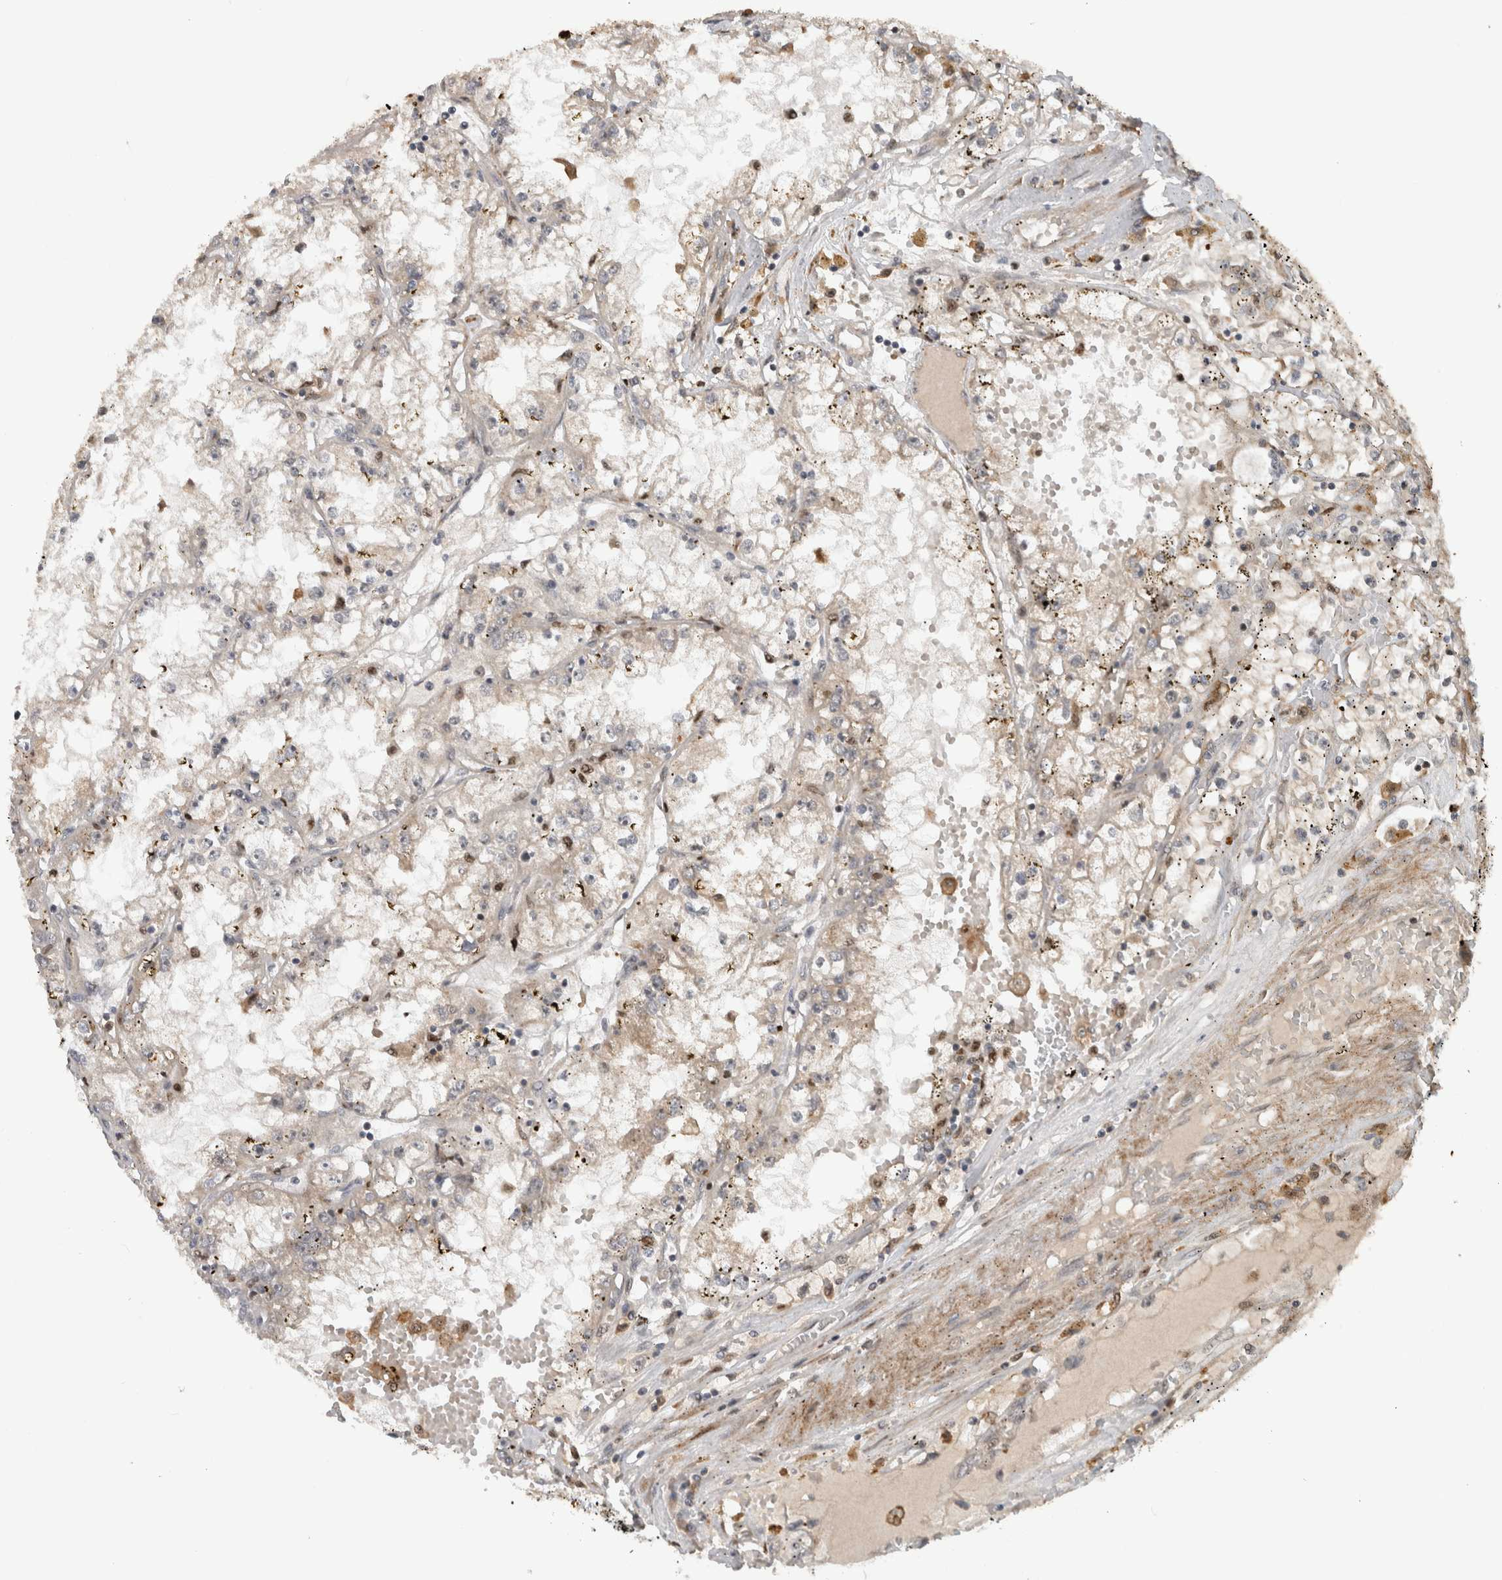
{"staining": {"intensity": "weak", "quantity": "<25%", "location": "cytoplasmic/membranous"}, "tissue": "renal cancer", "cell_type": "Tumor cells", "image_type": "cancer", "snomed": [{"axis": "morphology", "description": "Adenocarcinoma, NOS"}, {"axis": "topography", "description": "Kidney"}], "caption": "Immunohistochemistry histopathology image of neoplastic tissue: human renal cancer stained with DAB (3,3'-diaminobenzidine) shows no significant protein positivity in tumor cells.", "gene": "INSRR", "patient": {"sex": "male", "age": 56}}